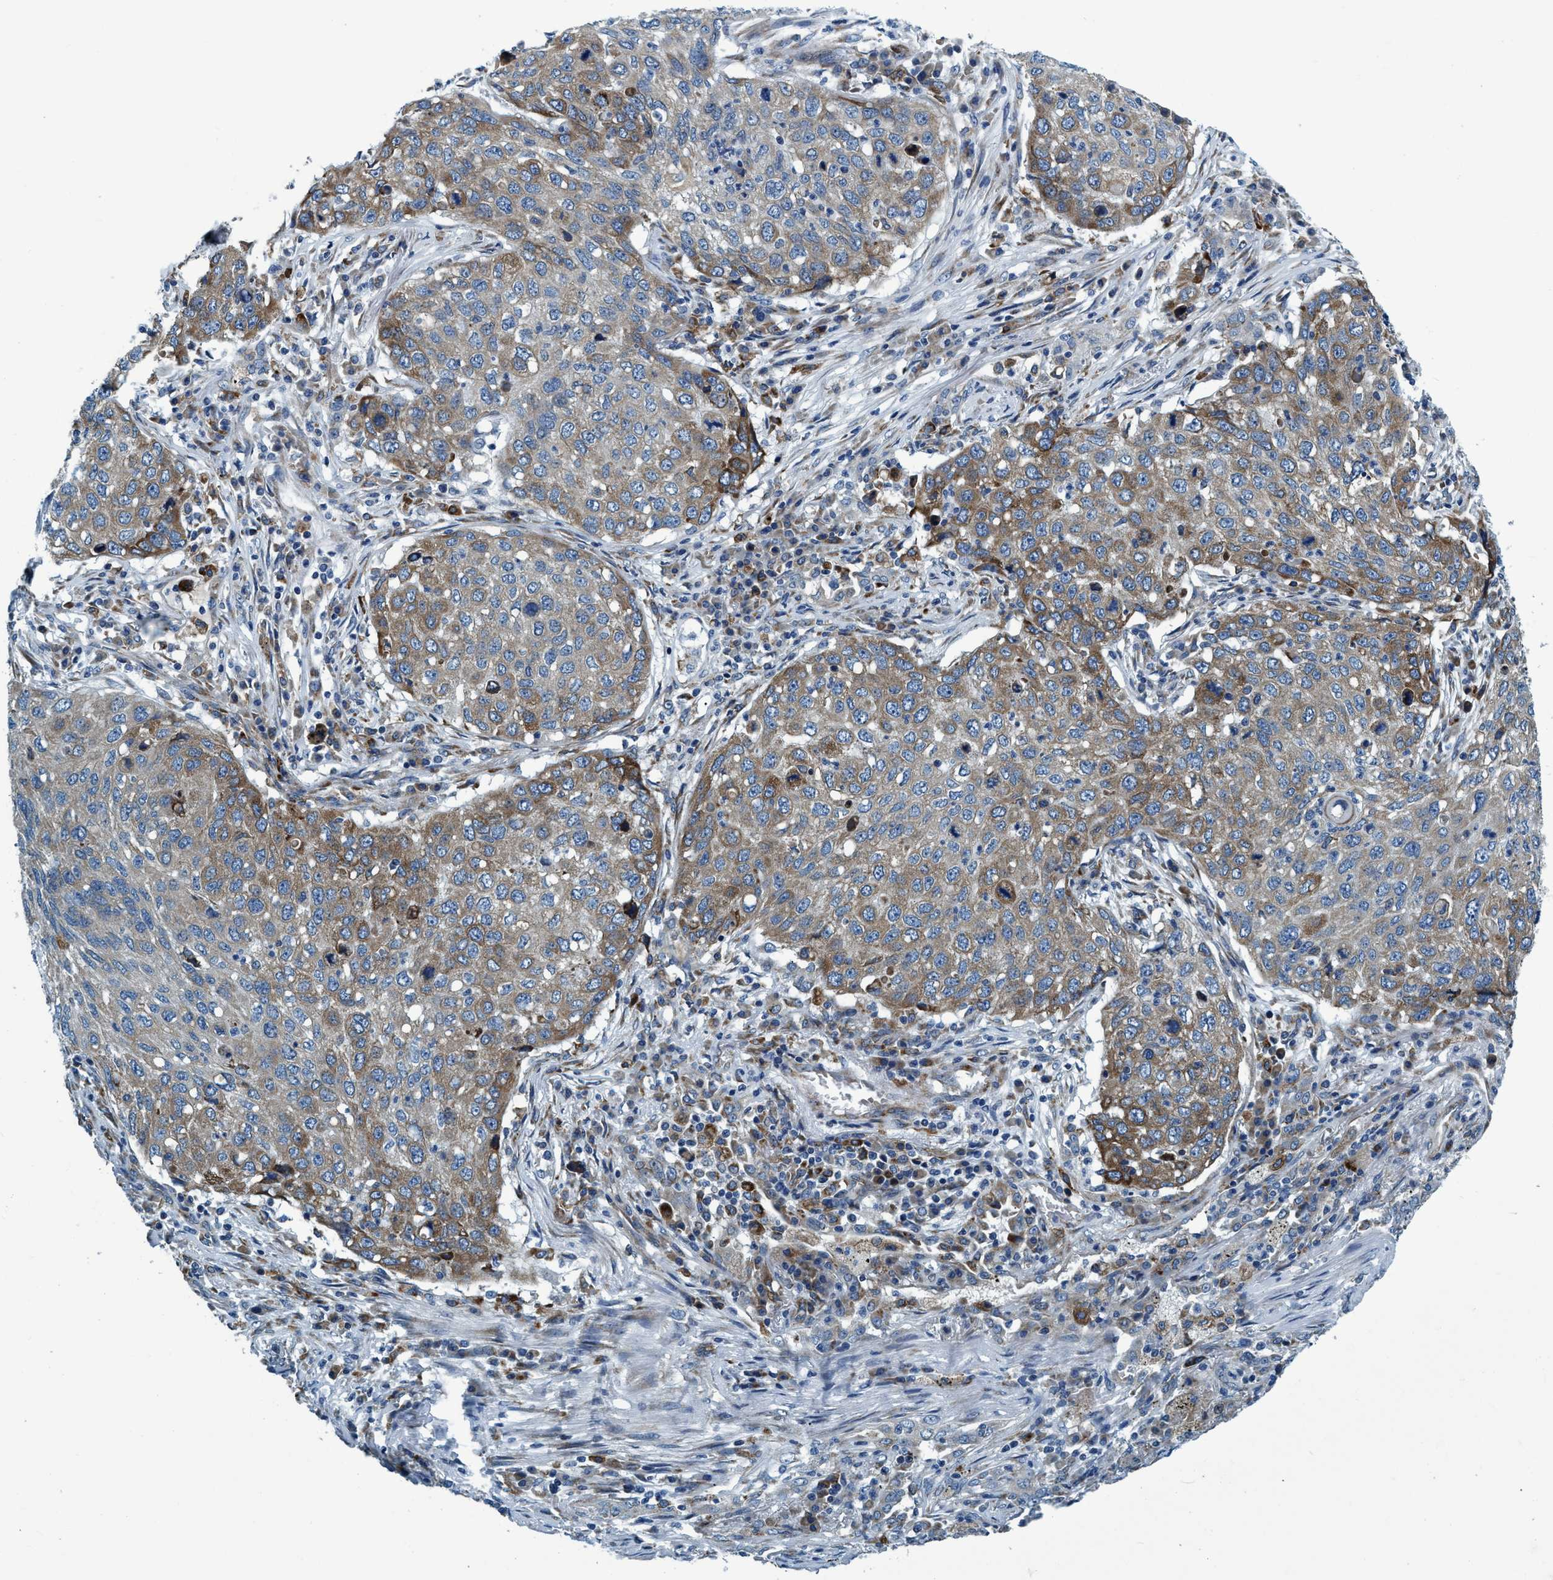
{"staining": {"intensity": "moderate", "quantity": "<25%", "location": "cytoplasmic/membranous"}, "tissue": "lung cancer", "cell_type": "Tumor cells", "image_type": "cancer", "snomed": [{"axis": "morphology", "description": "Squamous cell carcinoma, NOS"}, {"axis": "topography", "description": "Lung"}], "caption": "The histopathology image demonstrates immunohistochemical staining of lung squamous cell carcinoma. There is moderate cytoplasmic/membranous staining is seen in about <25% of tumor cells.", "gene": "ARMC9", "patient": {"sex": "female", "age": 63}}